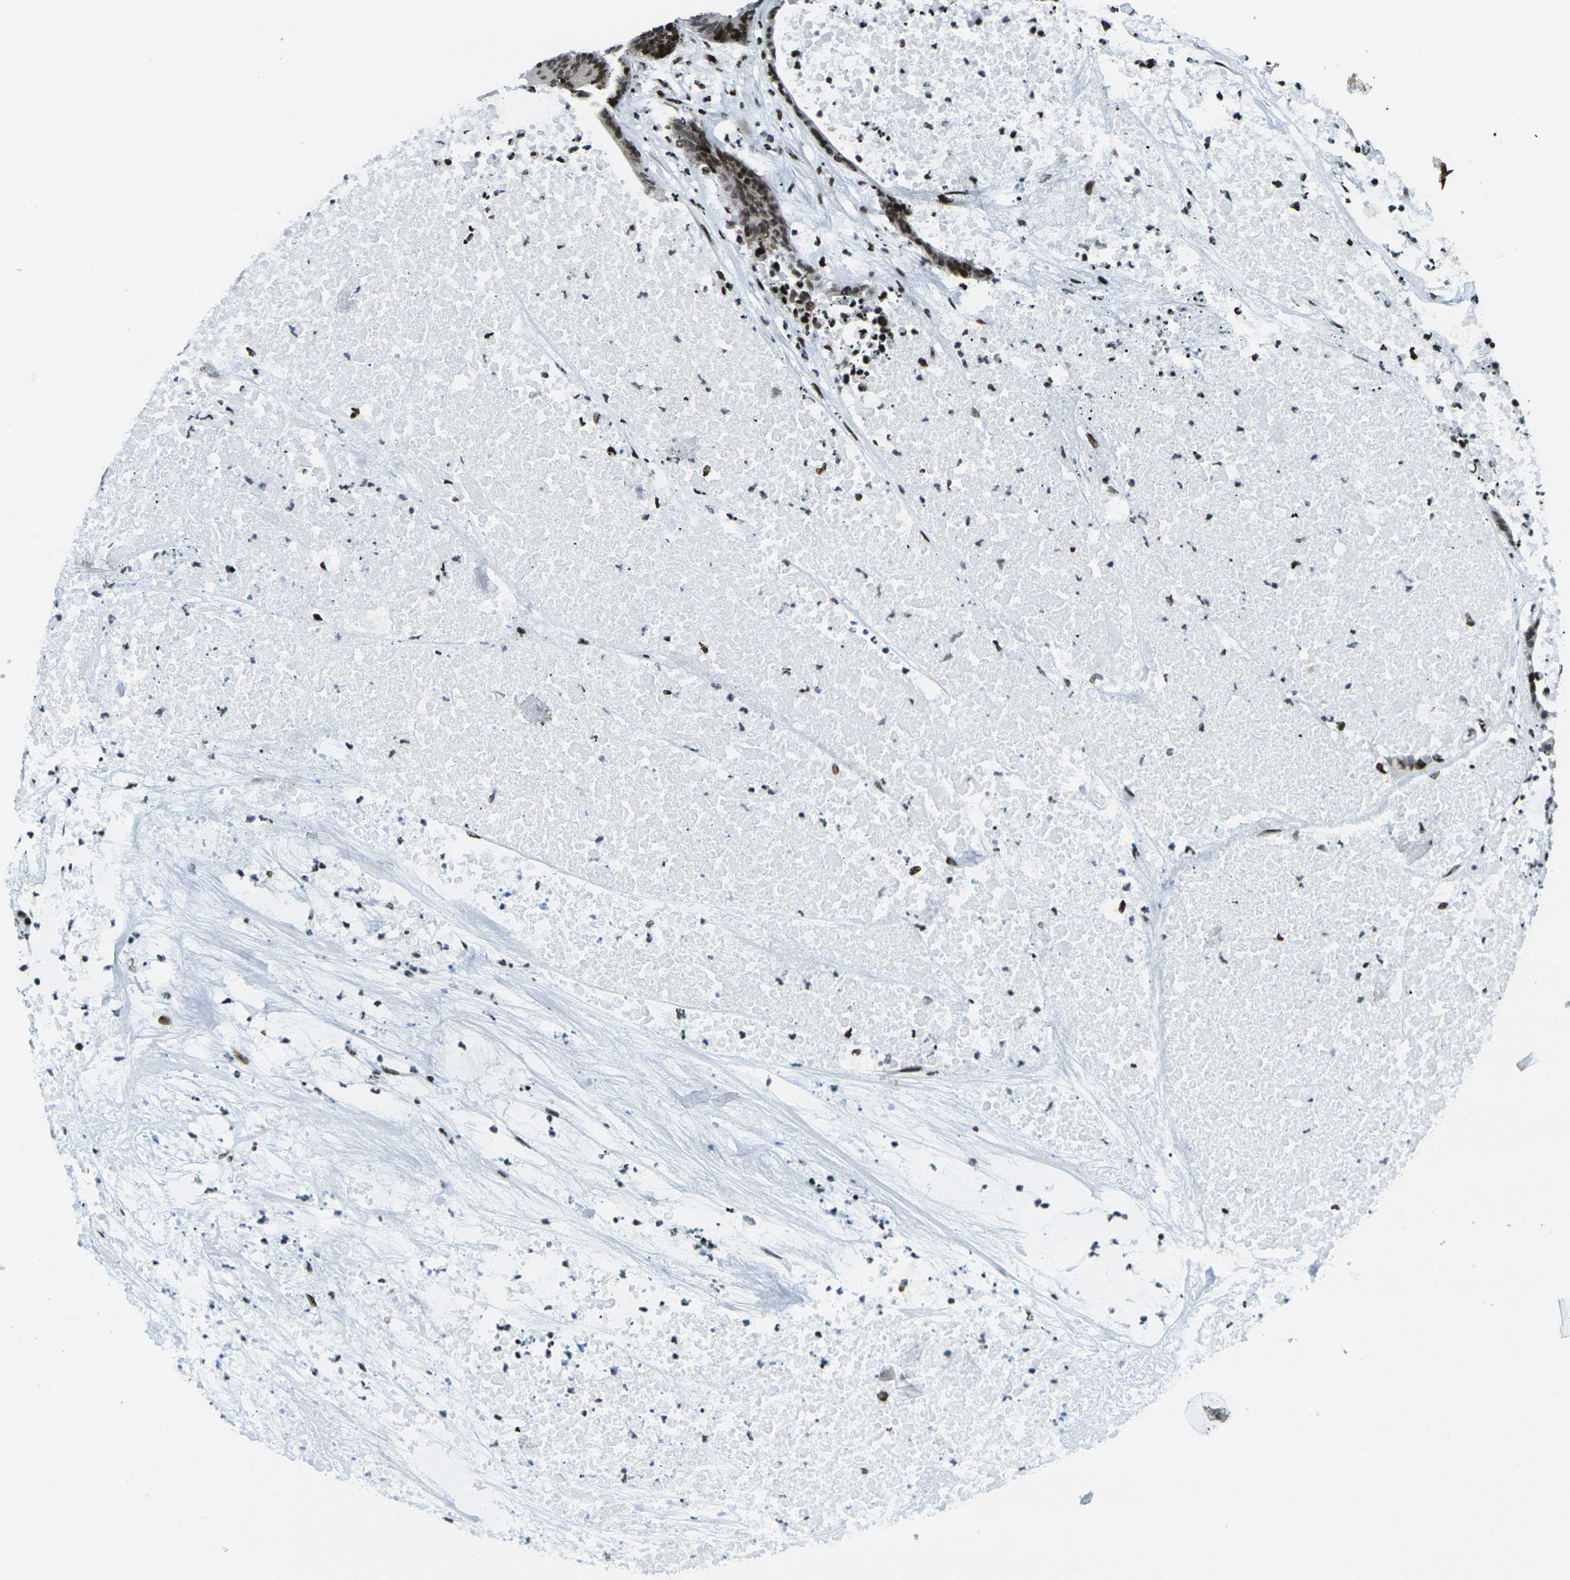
{"staining": {"intensity": "moderate", "quantity": ">75%", "location": "nuclear"}, "tissue": "colorectal cancer", "cell_type": "Tumor cells", "image_type": "cancer", "snomed": [{"axis": "morphology", "description": "Adenocarcinoma, NOS"}, {"axis": "topography", "description": "Colon"}], "caption": "Immunohistochemical staining of colorectal cancer reveals medium levels of moderate nuclear positivity in about >75% of tumor cells.", "gene": "H3-3A", "patient": {"sex": "female", "age": 84}}